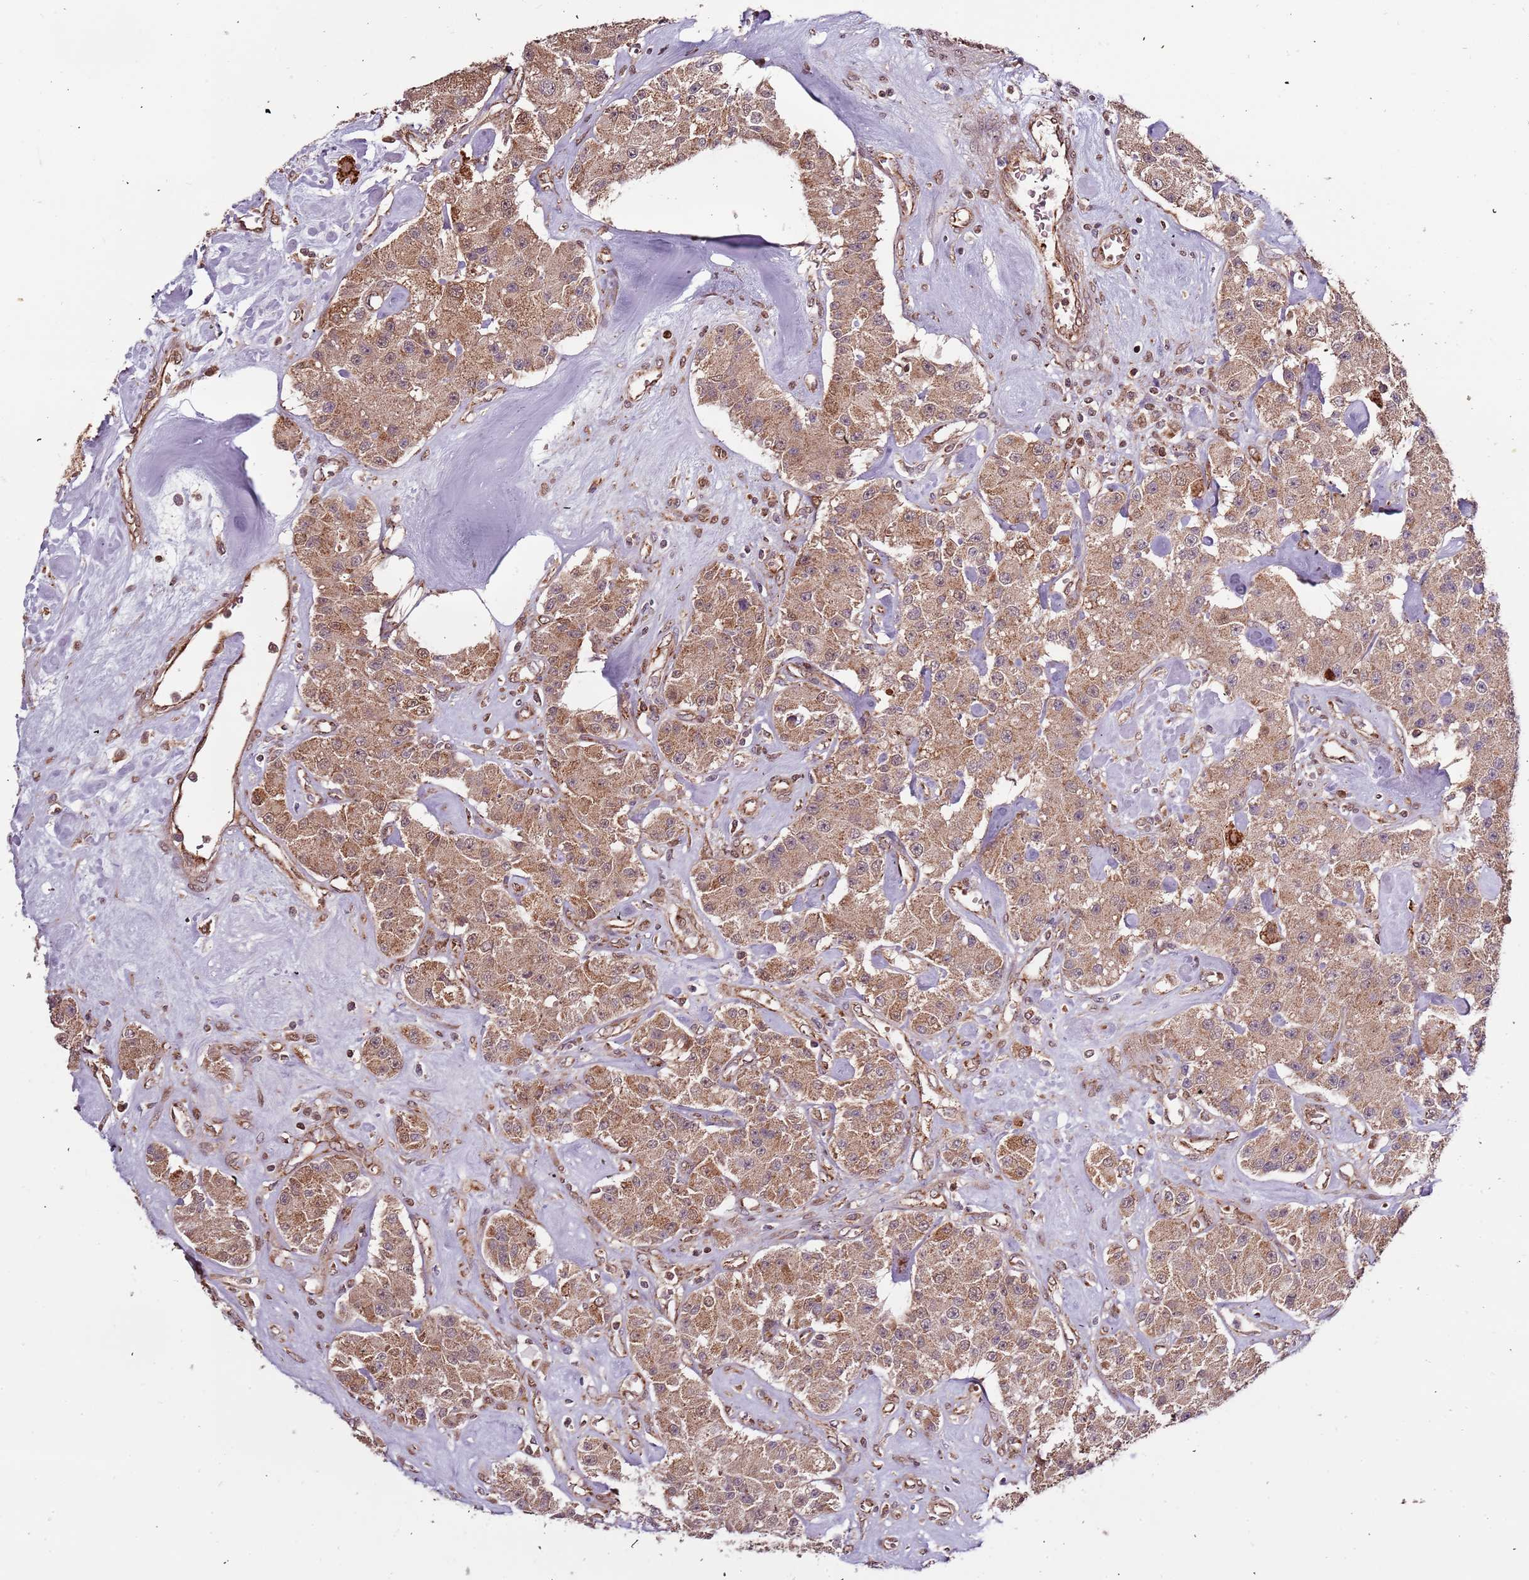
{"staining": {"intensity": "moderate", "quantity": ">75%", "location": "cytoplasmic/membranous,nuclear"}, "tissue": "carcinoid", "cell_type": "Tumor cells", "image_type": "cancer", "snomed": [{"axis": "morphology", "description": "Carcinoid, malignant, NOS"}, {"axis": "topography", "description": "Pancreas"}], "caption": "Carcinoid stained for a protein (brown) reveals moderate cytoplasmic/membranous and nuclear positive staining in approximately >75% of tumor cells.", "gene": "IL17RD", "patient": {"sex": "male", "age": 41}}